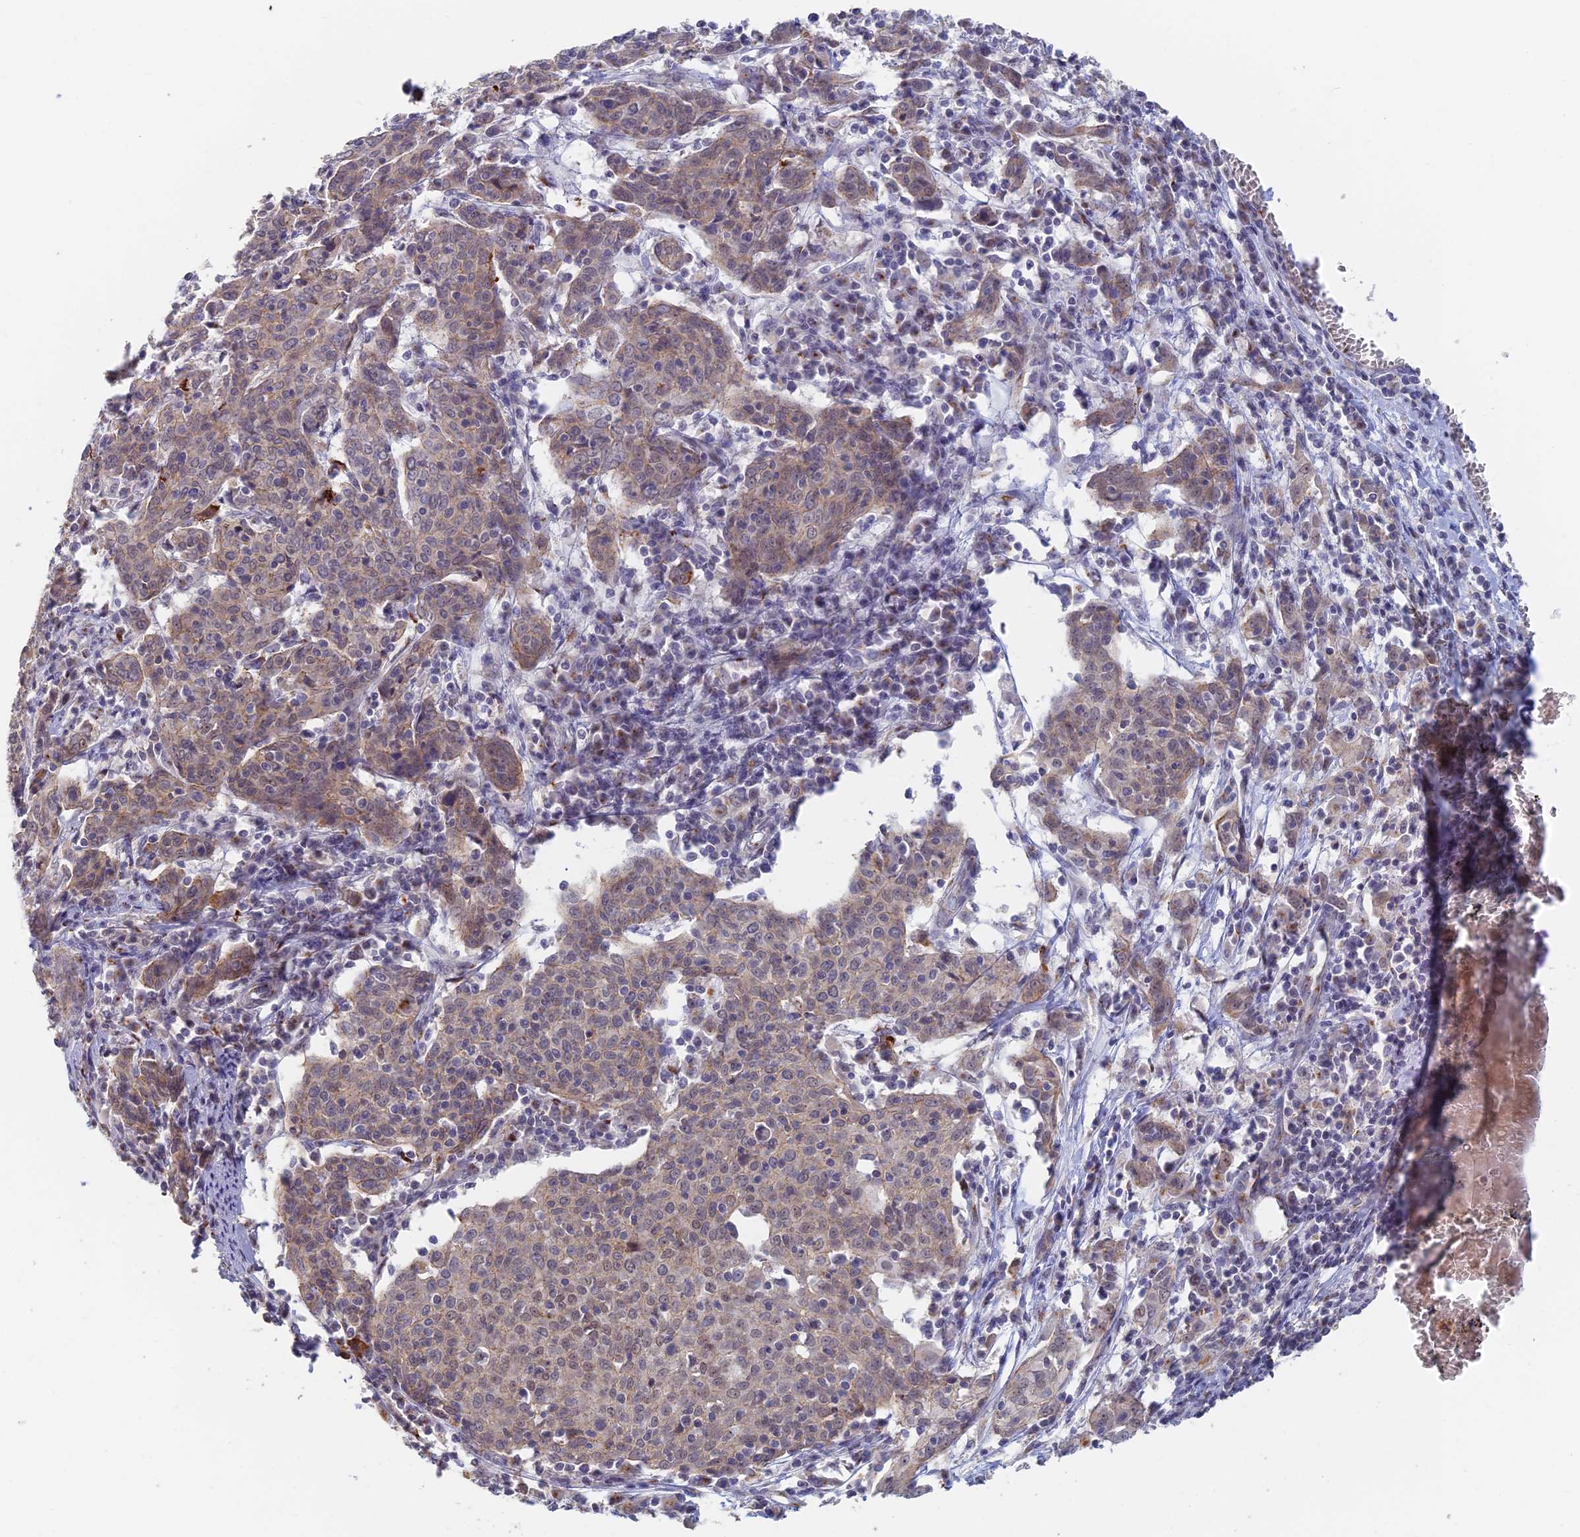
{"staining": {"intensity": "weak", "quantity": ">75%", "location": "cytoplasmic/membranous"}, "tissue": "cervical cancer", "cell_type": "Tumor cells", "image_type": "cancer", "snomed": [{"axis": "morphology", "description": "Squamous cell carcinoma, NOS"}, {"axis": "topography", "description": "Cervix"}], "caption": "The immunohistochemical stain shows weak cytoplasmic/membranous staining in tumor cells of cervical cancer (squamous cell carcinoma) tissue.", "gene": "GPATCH1", "patient": {"sex": "female", "age": 67}}